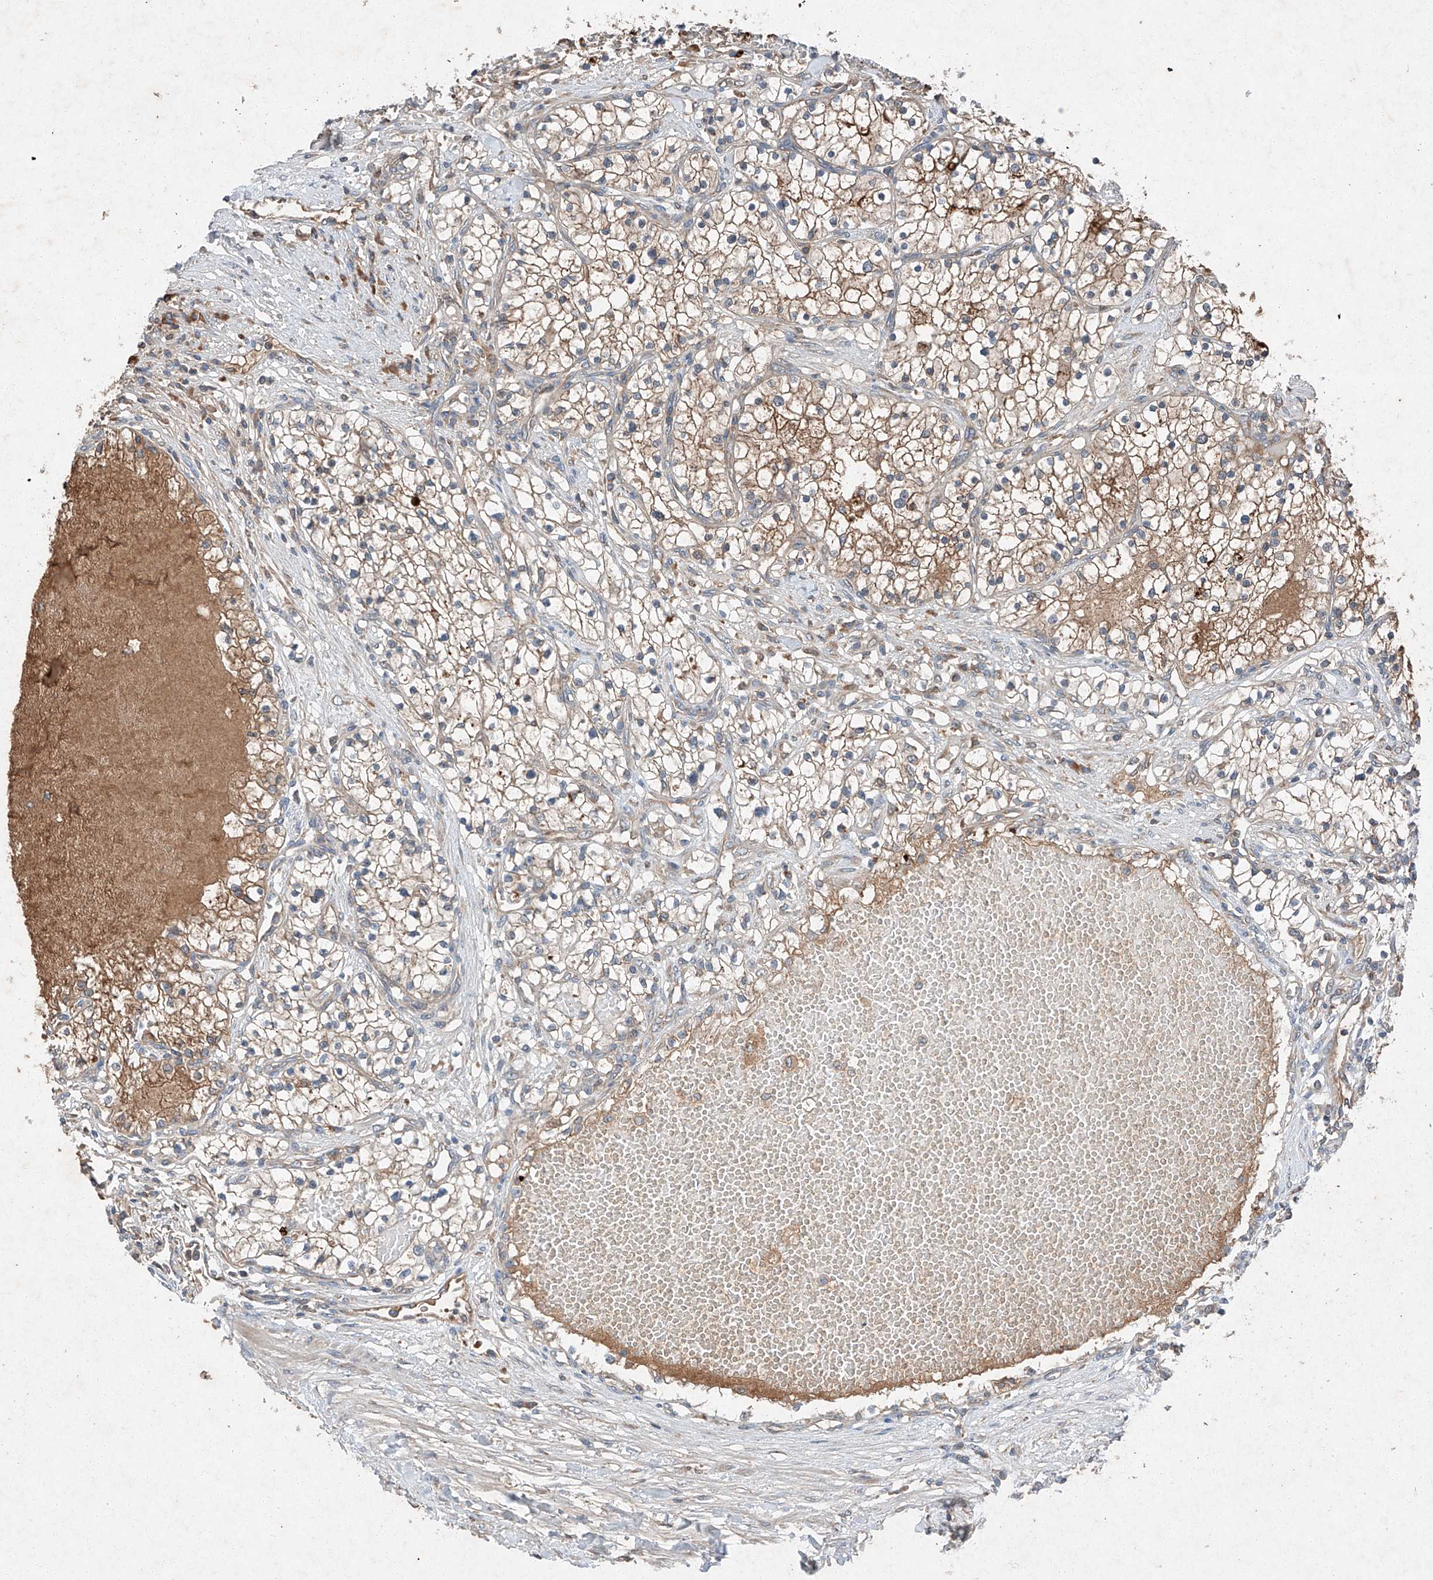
{"staining": {"intensity": "moderate", "quantity": "25%-75%", "location": "cytoplasmic/membranous"}, "tissue": "renal cancer", "cell_type": "Tumor cells", "image_type": "cancer", "snomed": [{"axis": "morphology", "description": "Normal tissue, NOS"}, {"axis": "morphology", "description": "Adenocarcinoma, NOS"}, {"axis": "topography", "description": "Kidney"}], "caption": "Adenocarcinoma (renal) stained with immunohistochemistry (IHC) shows moderate cytoplasmic/membranous staining in about 25%-75% of tumor cells.", "gene": "RUSC1", "patient": {"sex": "male", "age": 68}}